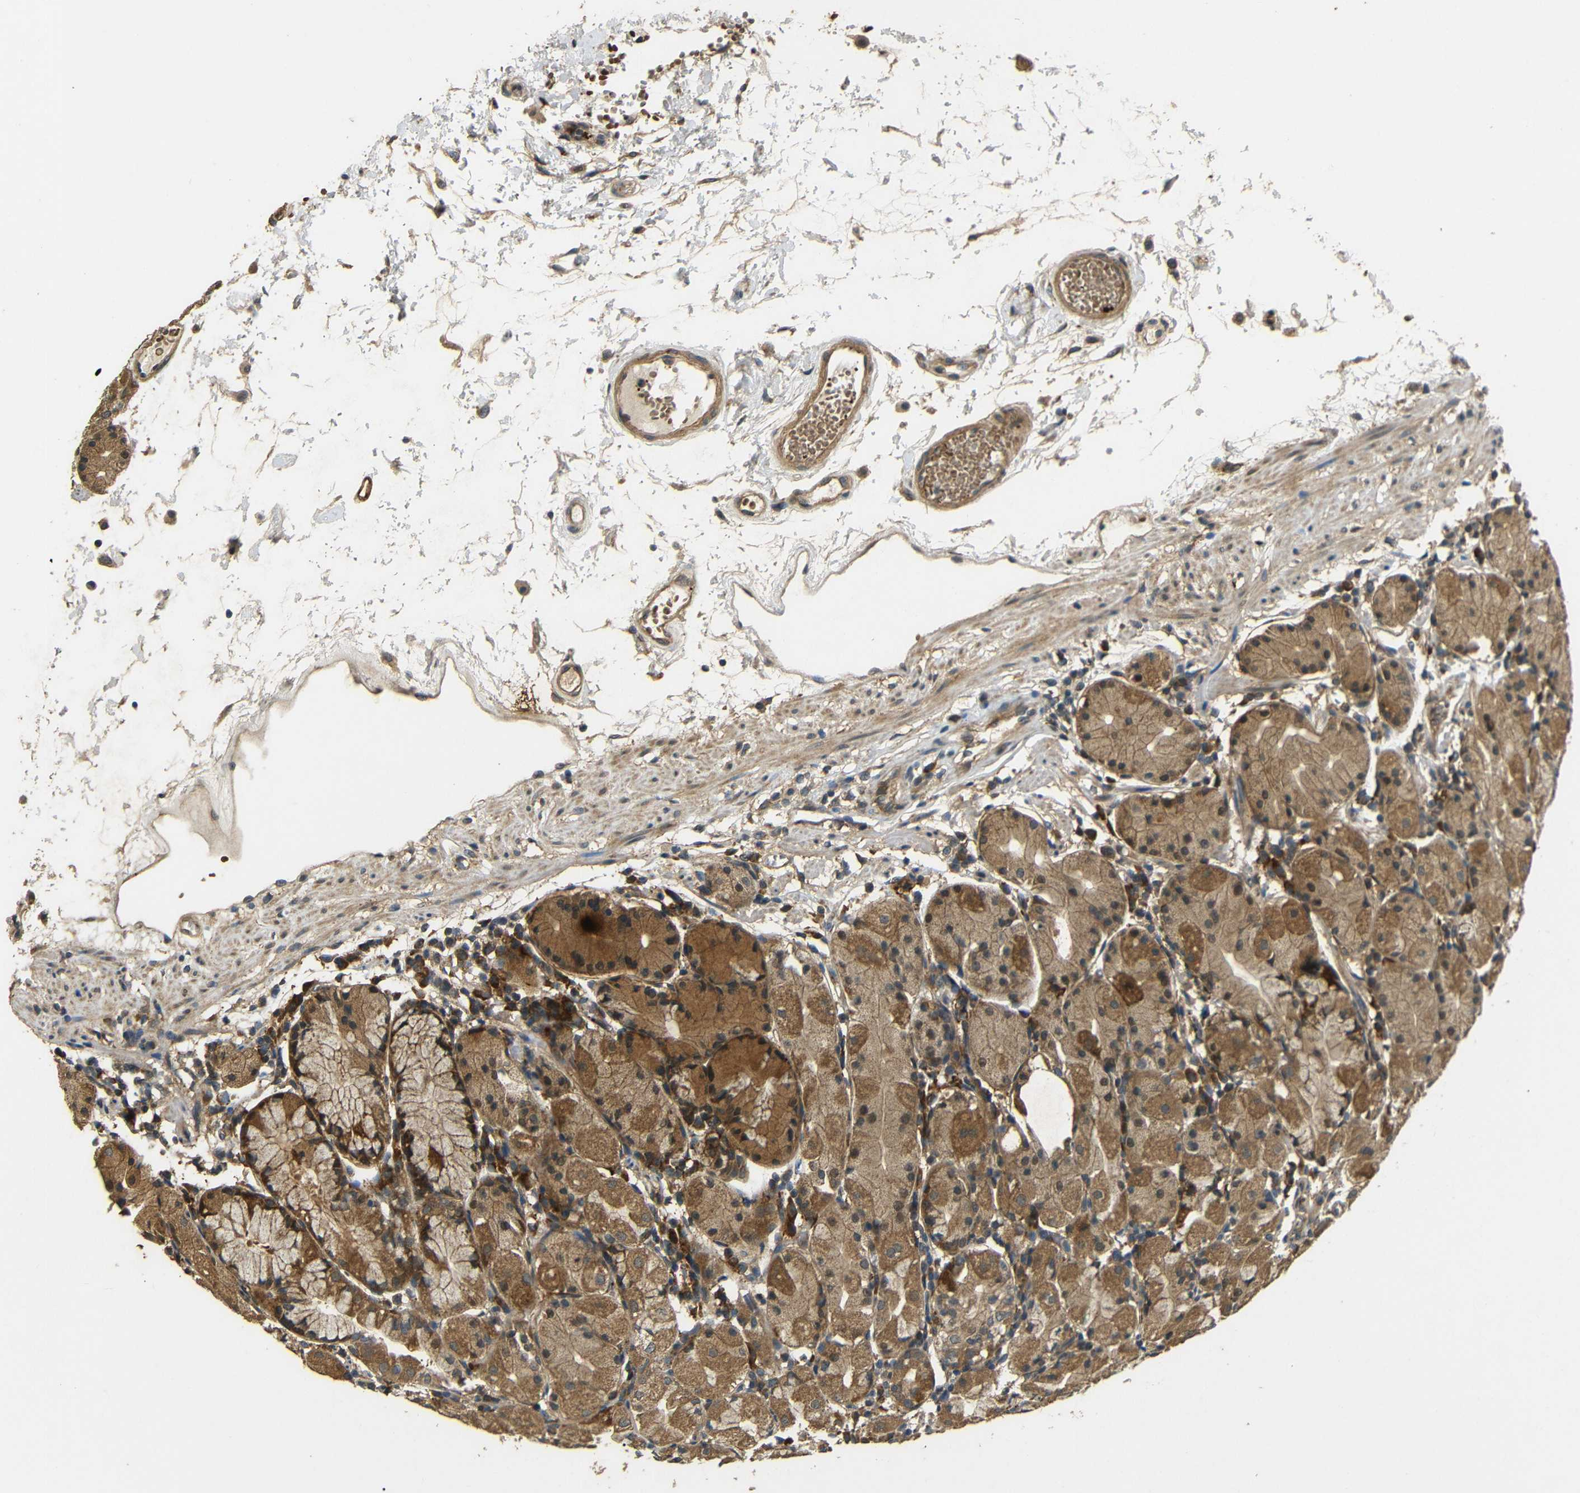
{"staining": {"intensity": "moderate", "quantity": ">75%", "location": "cytoplasmic/membranous"}, "tissue": "stomach", "cell_type": "Glandular cells", "image_type": "normal", "snomed": [{"axis": "morphology", "description": "Normal tissue, NOS"}, {"axis": "topography", "description": "Stomach"}, {"axis": "topography", "description": "Stomach, lower"}], "caption": "IHC micrograph of benign human stomach stained for a protein (brown), which exhibits medium levels of moderate cytoplasmic/membranous positivity in about >75% of glandular cells.", "gene": "EPHB2", "patient": {"sex": "female", "age": 75}}